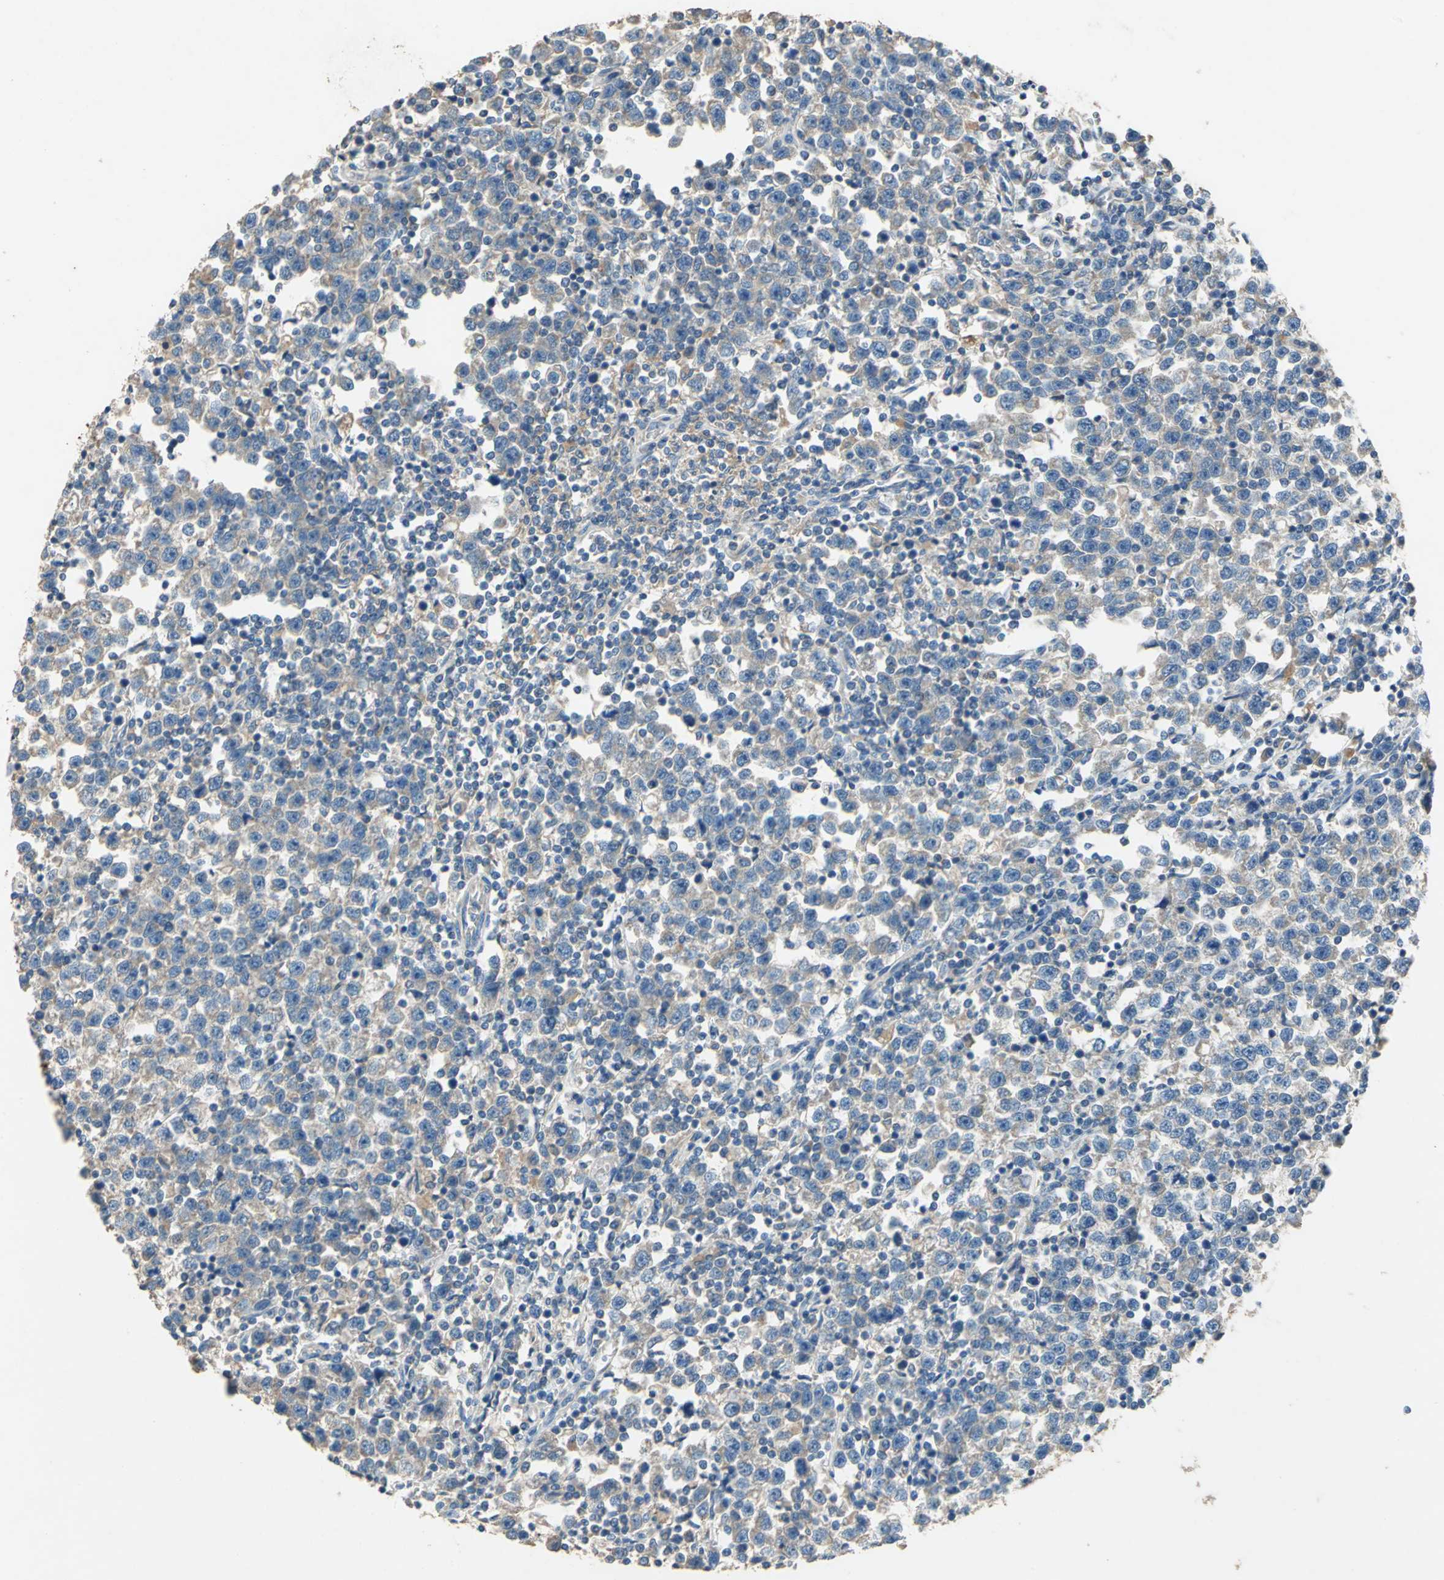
{"staining": {"intensity": "weak", "quantity": ">75%", "location": "cytoplasmic/membranous"}, "tissue": "testis cancer", "cell_type": "Tumor cells", "image_type": "cancer", "snomed": [{"axis": "morphology", "description": "Seminoma, NOS"}, {"axis": "topography", "description": "Testis"}], "caption": "IHC micrograph of testis cancer (seminoma) stained for a protein (brown), which demonstrates low levels of weak cytoplasmic/membranous expression in approximately >75% of tumor cells.", "gene": "ADAMTS5", "patient": {"sex": "male", "age": 43}}